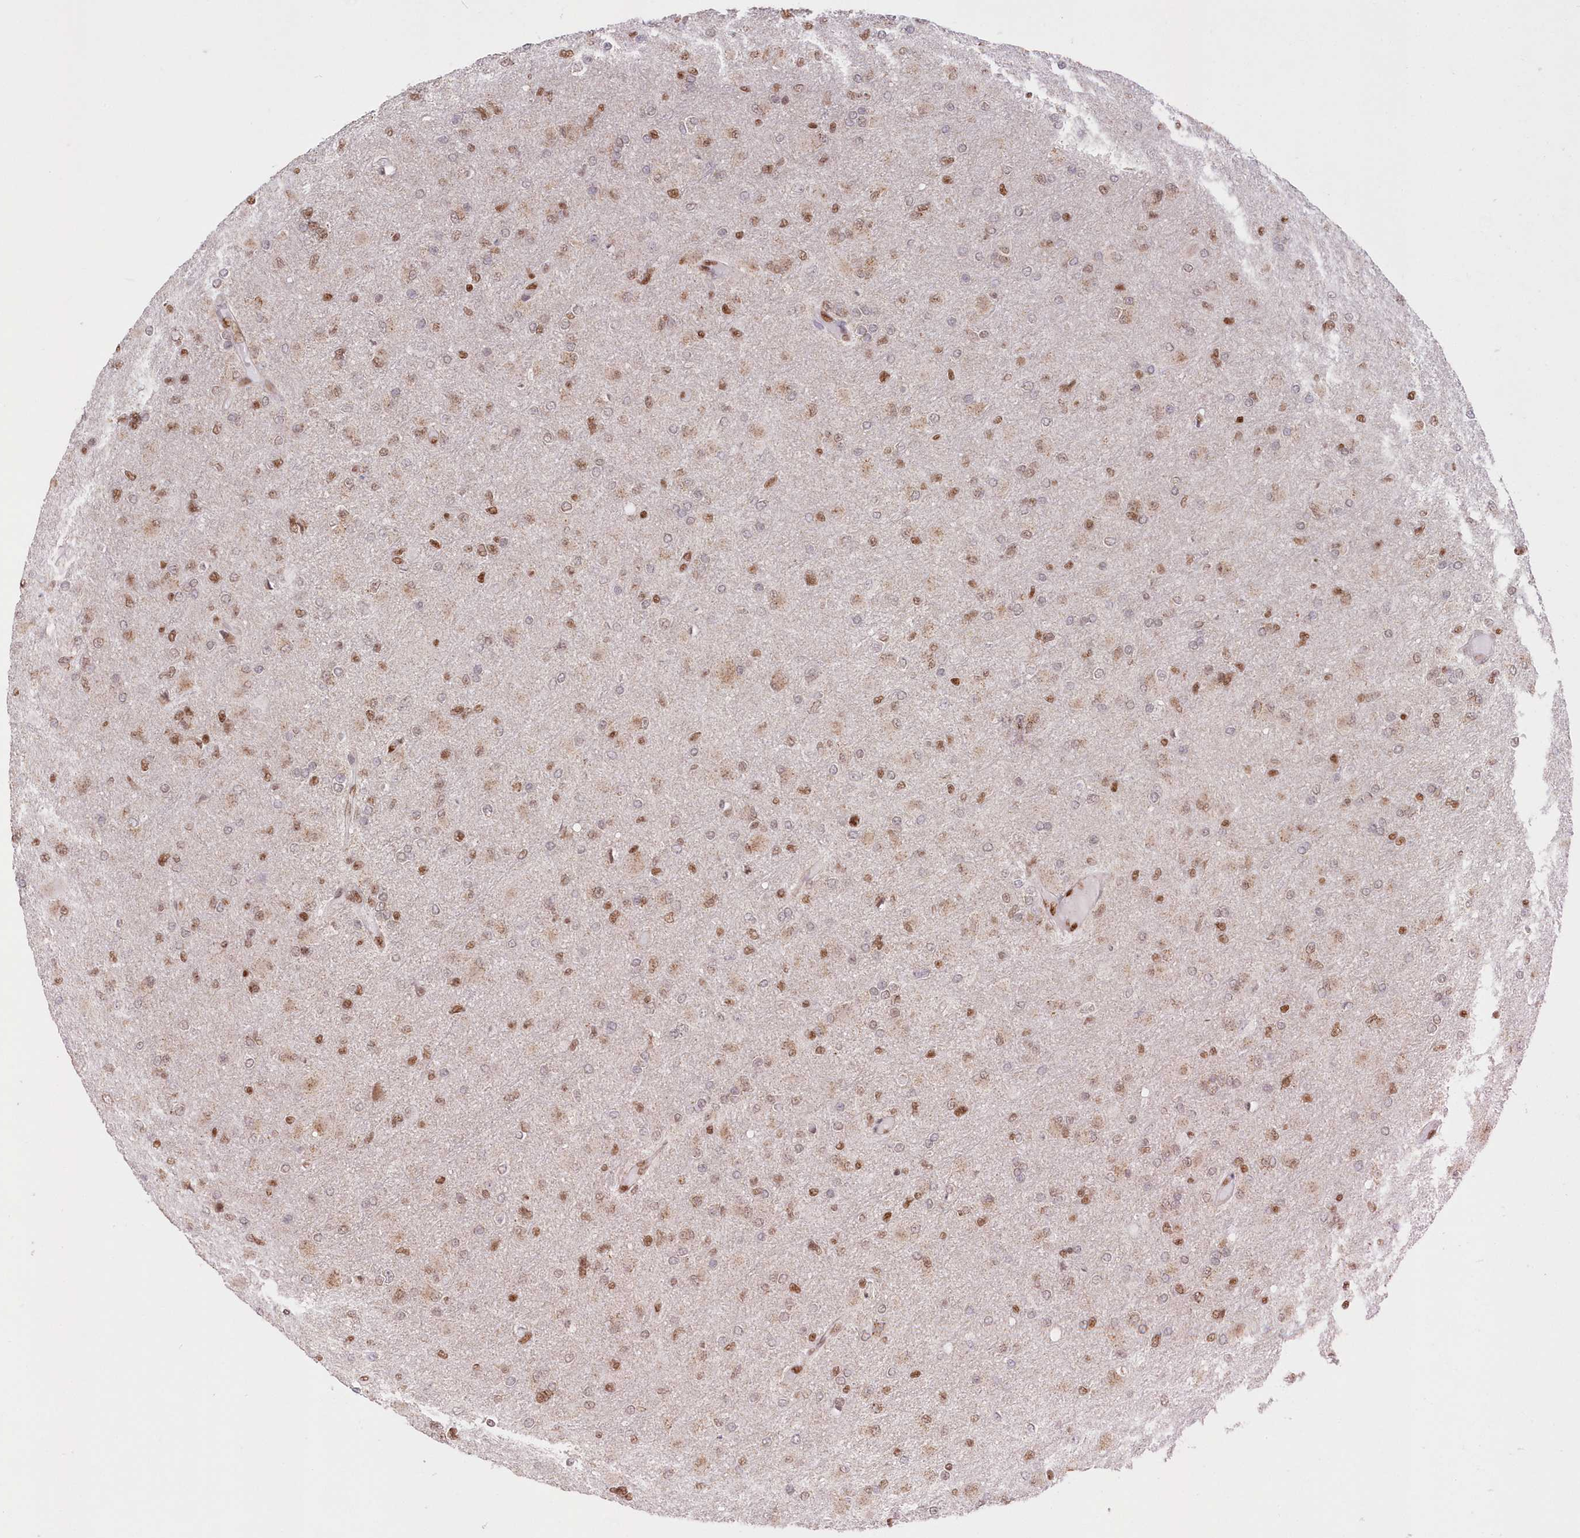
{"staining": {"intensity": "moderate", "quantity": "25%-75%", "location": "nuclear"}, "tissue": "glioma", "cell_type": "Tumor cells", "image_type": "cancer", "snomed": [{"axis": "morphology", "description": "Glioma, malignant, High grade"}, {"axis": "topography", "description": "Cerebral cortex"}], "caption": "Glioma stained with DAB immunohistochemistry shows medium levels of moderate nuclear expression in approximately 25%-75% of tumor cells.", "gene": "POLR2B", "patient": {"sex": "female", "age": 36}}